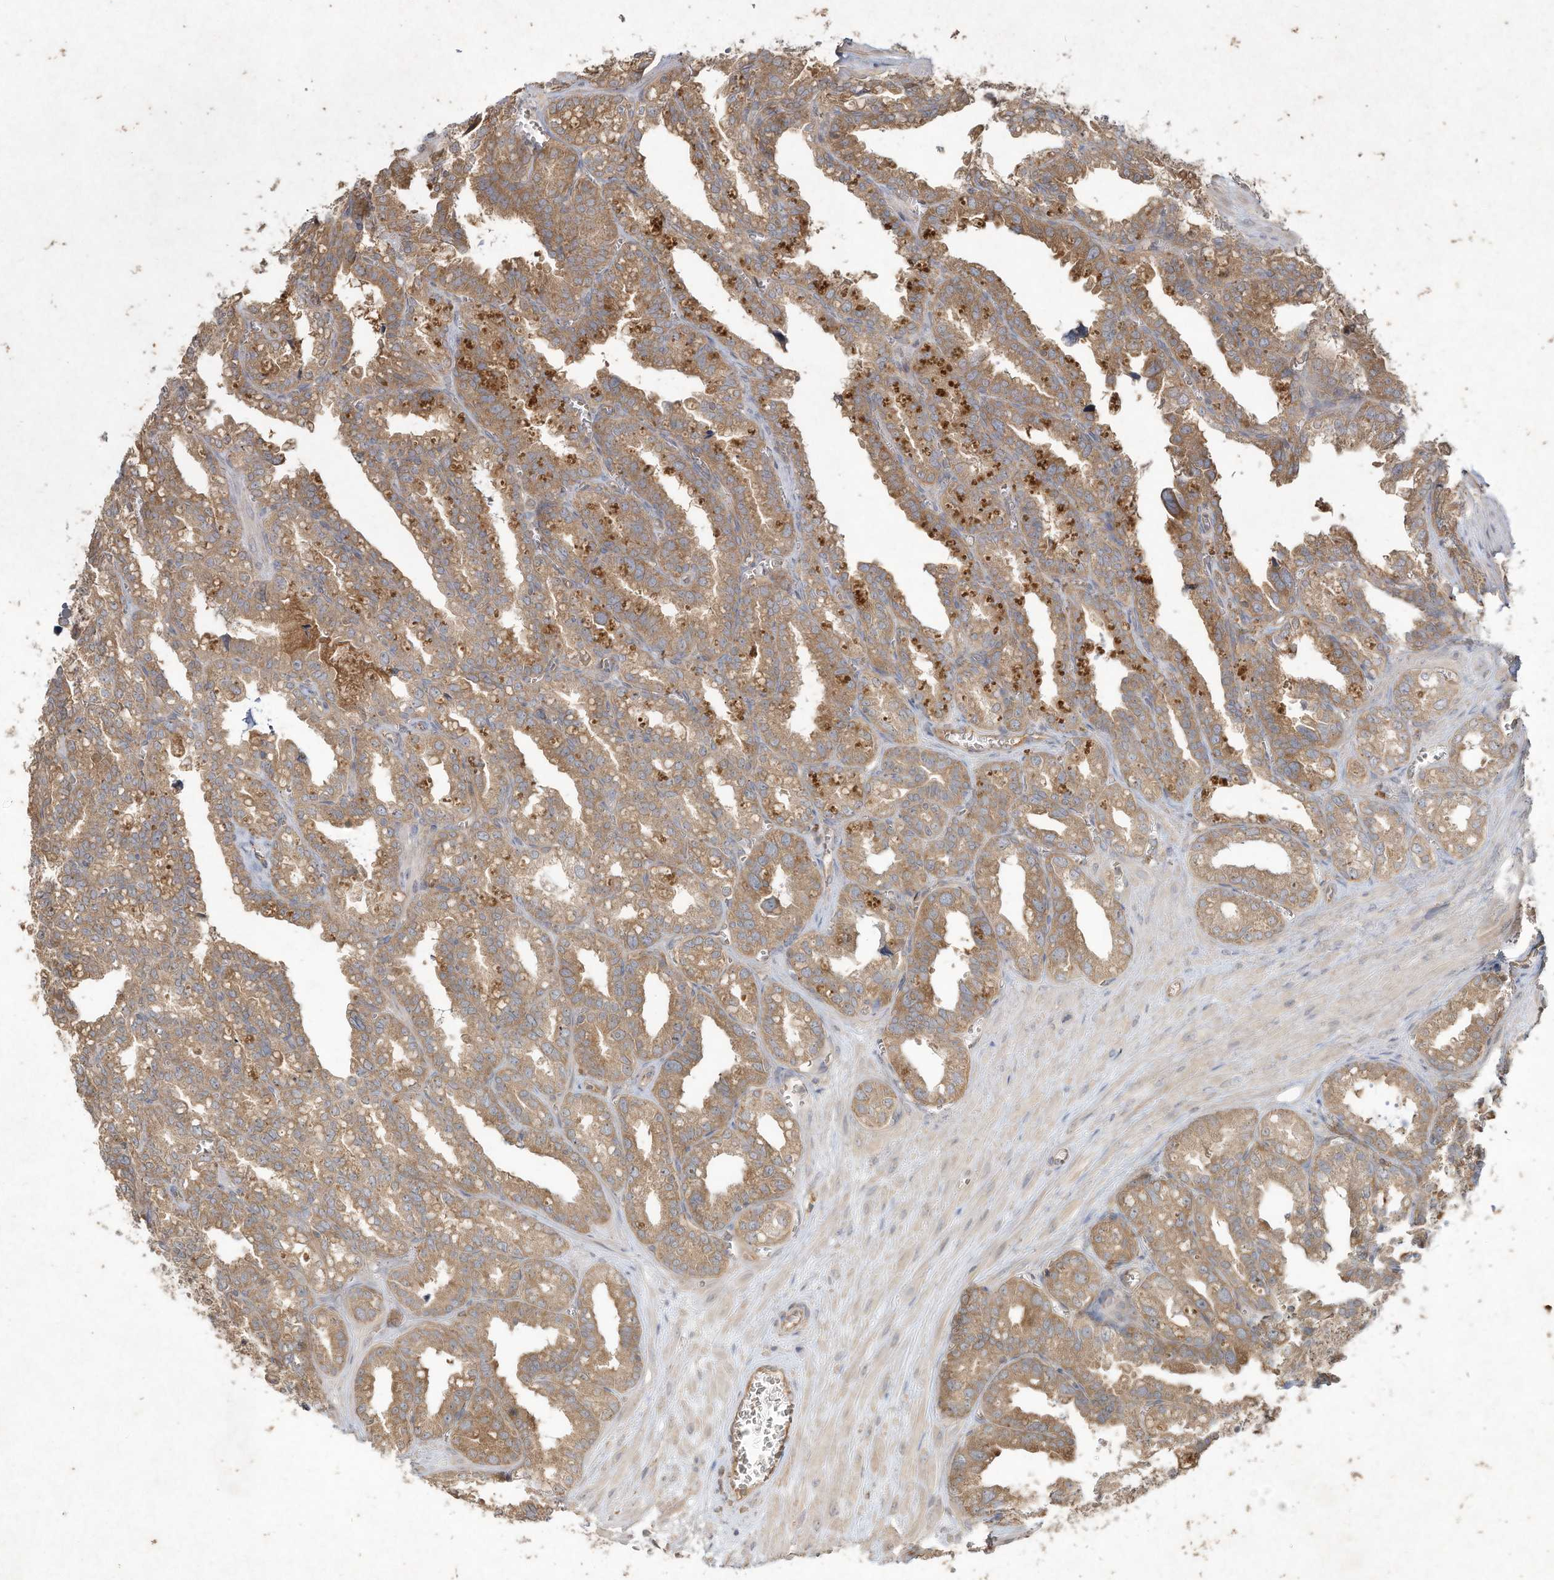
{"staining": {"intensity": "moderate", "quantity": ">75%", "location": "cytoplasmic/membranous"}, "tissue": "seminal vesicle", "cell_type": "Glandular cells", "image_type": "normal", "snomed": [{"axis": "morphology", "description": "Normal tissue, NOS"}, {"axis": "topography", "description": "Prostate"}, {"axis": "topography", "description": "Seminal veicle"}], "caption": "A high-resolution photomicrograph shows immunohistochemistry (IHC) staining of benign seminal vesicle, which reveals moderate cytoplasmic/membranous positivity in about >75% of glandular cells.", "gene": "DYNC1I2", "patient": {"sex": "male", "age": 51}}